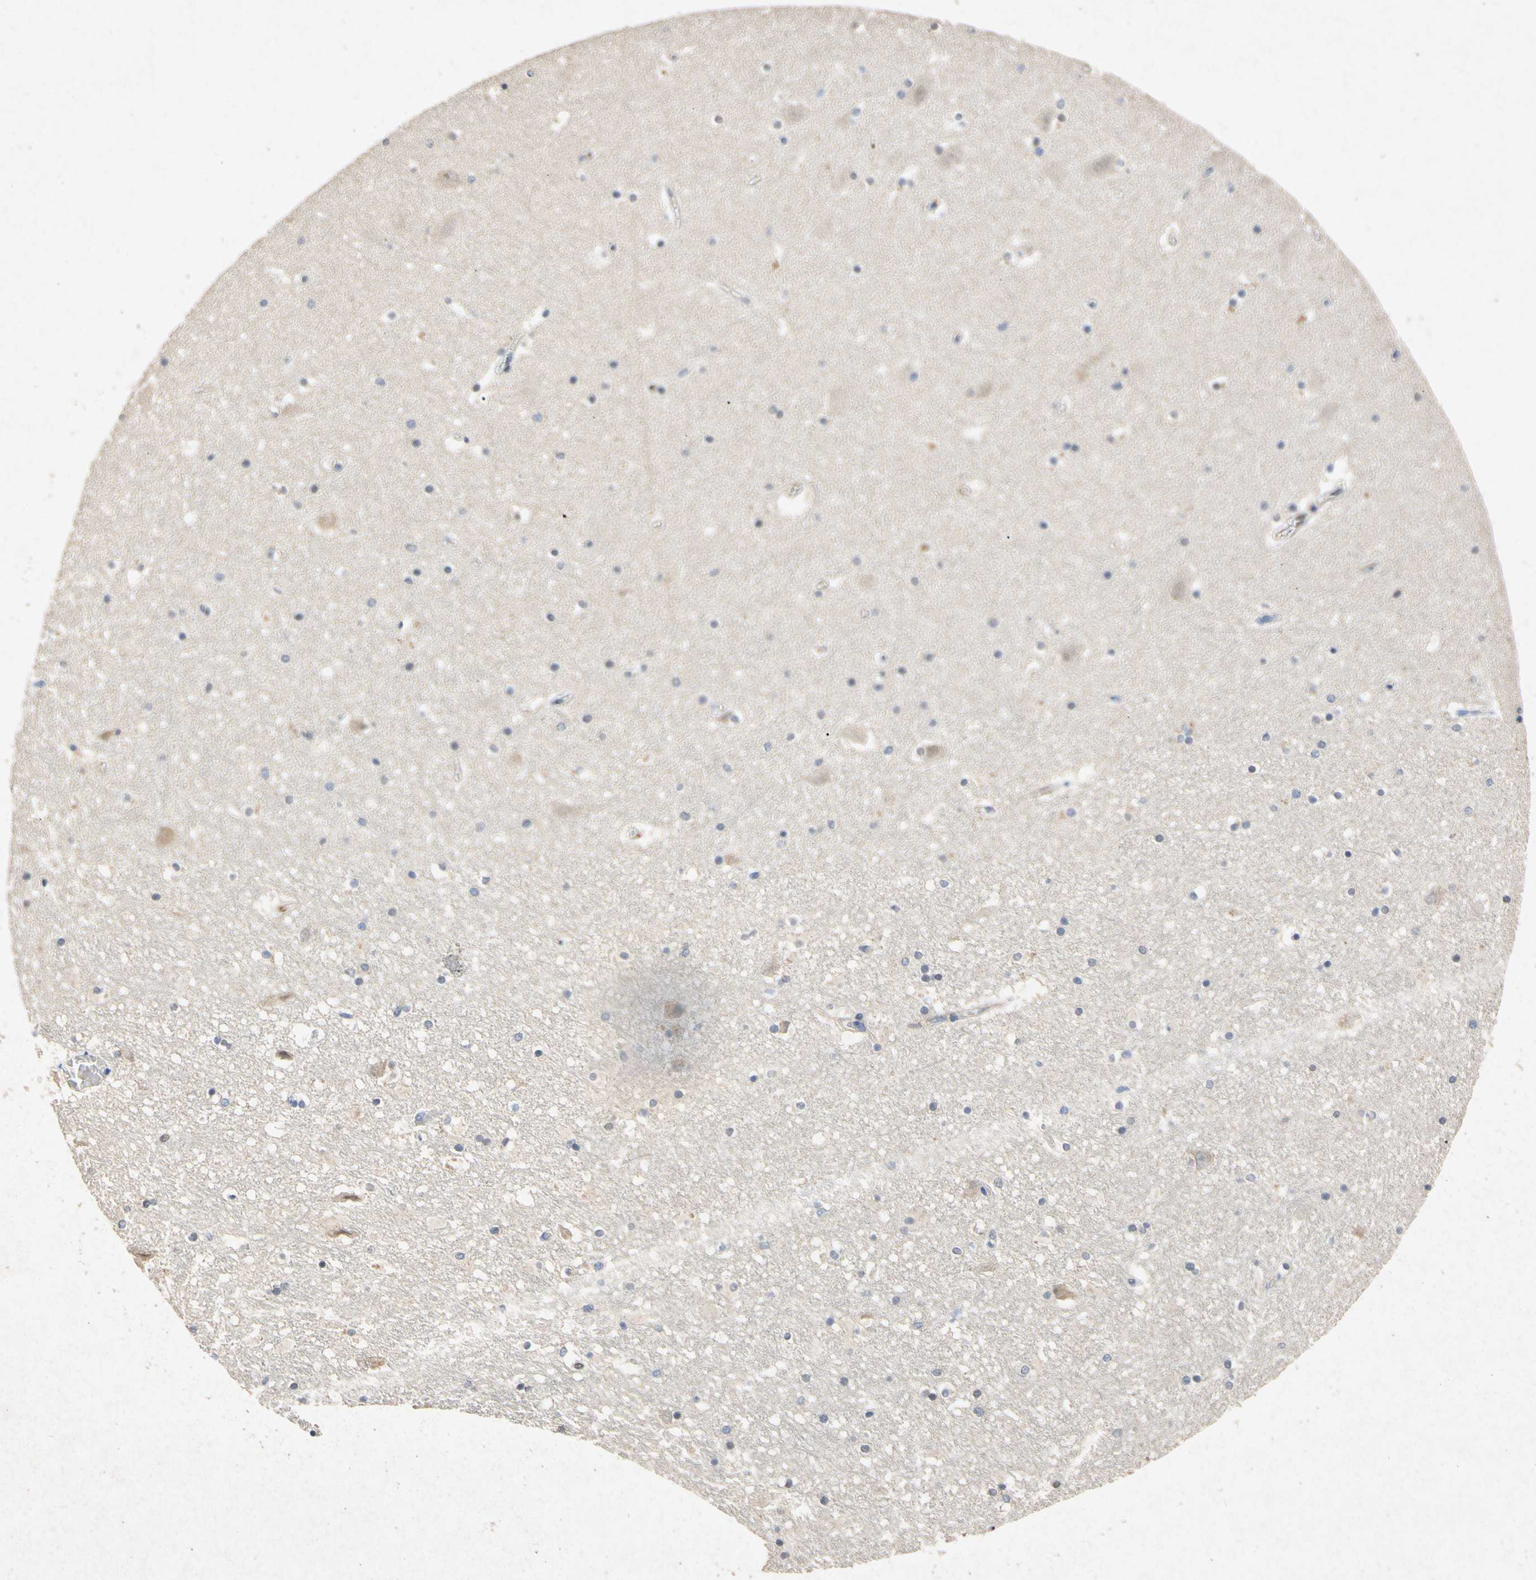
{"staining": {"intensity": "weak", "quantity": "<25%", "location": "cytoplasmic/membranous"}, "tissue": "hippocampus", "cell_type": "Glial cells", "image_type": "normal", "snomed": [{"axis": "morphology", "description": "Normal tissue, NOS"}, {"axis": "topography", "description": "Hippocampus"}], "caption": "Glial cells show no significant protein expression in unremarkable hippocampus. (DAB IHC, high magnification).", "gene": "RPS6KA1", "patient": {"sex": "male", "age": 45}}